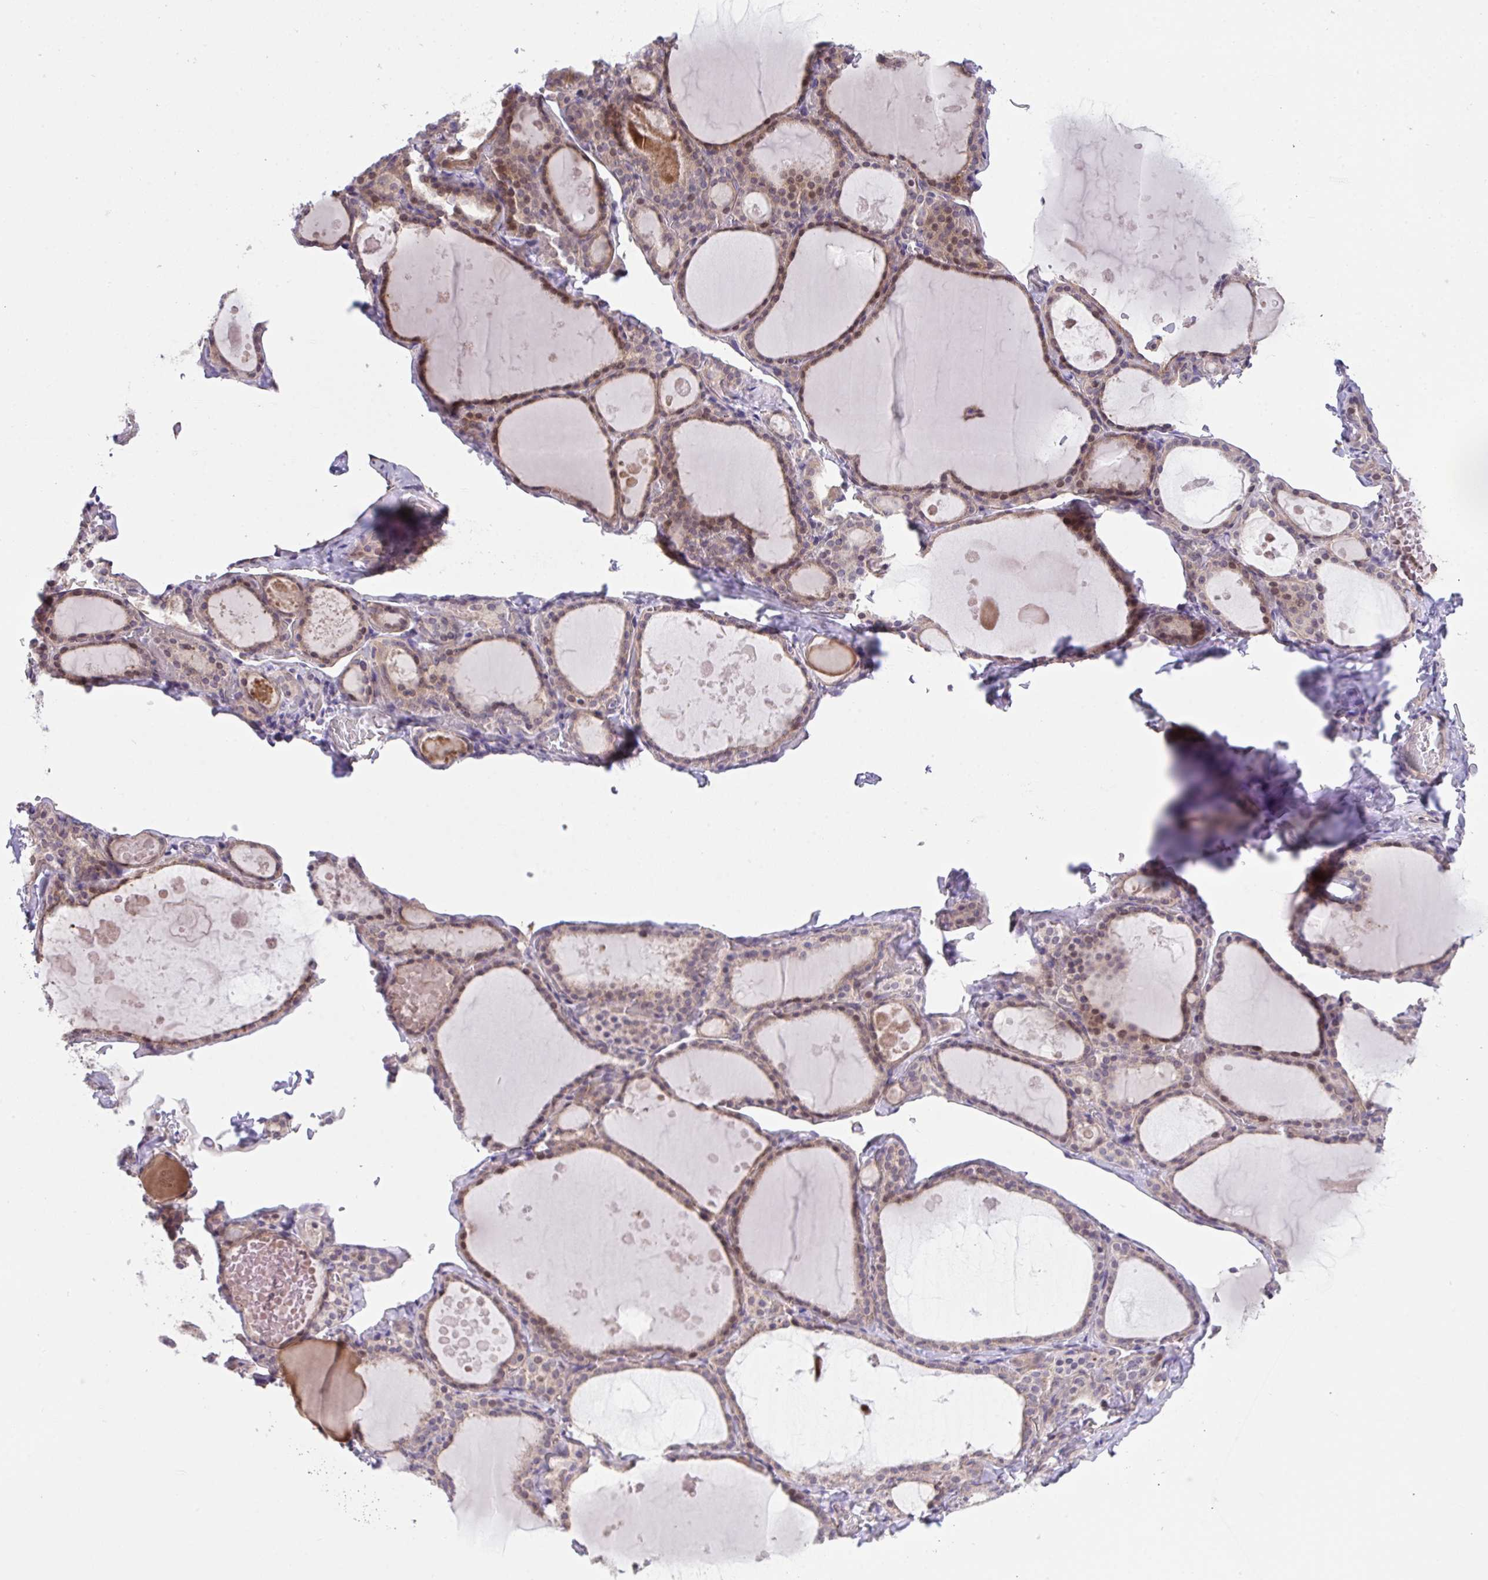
{"staining": {"intensity": "weak", "quantity": ">75%", "location": "cytoplasmic/membranous"}, "tissue": "thyroid gland", "cell_type": "Glandular cells", "image_type": "normal", "snomed": [{"axis": "morphology", "description": "Normal tissue, NOS"}, {"axis": "topography", "description": "Thyroid gland"}], "caption": "Immunohistochemistry (IHC) of unremarkable human thyroid gland demonstrates low levels of weak cytoplasmic/membranous expression in about >75% of glandular cells. The protein is stained brown, and the nuclei are stained in blue (DAB (3,3'-diaminobenzidine) IHC with brightfield microscopy, high magnification).", "gene": "RHOXF1", "patient": {"sex": "male", "age": 56}}